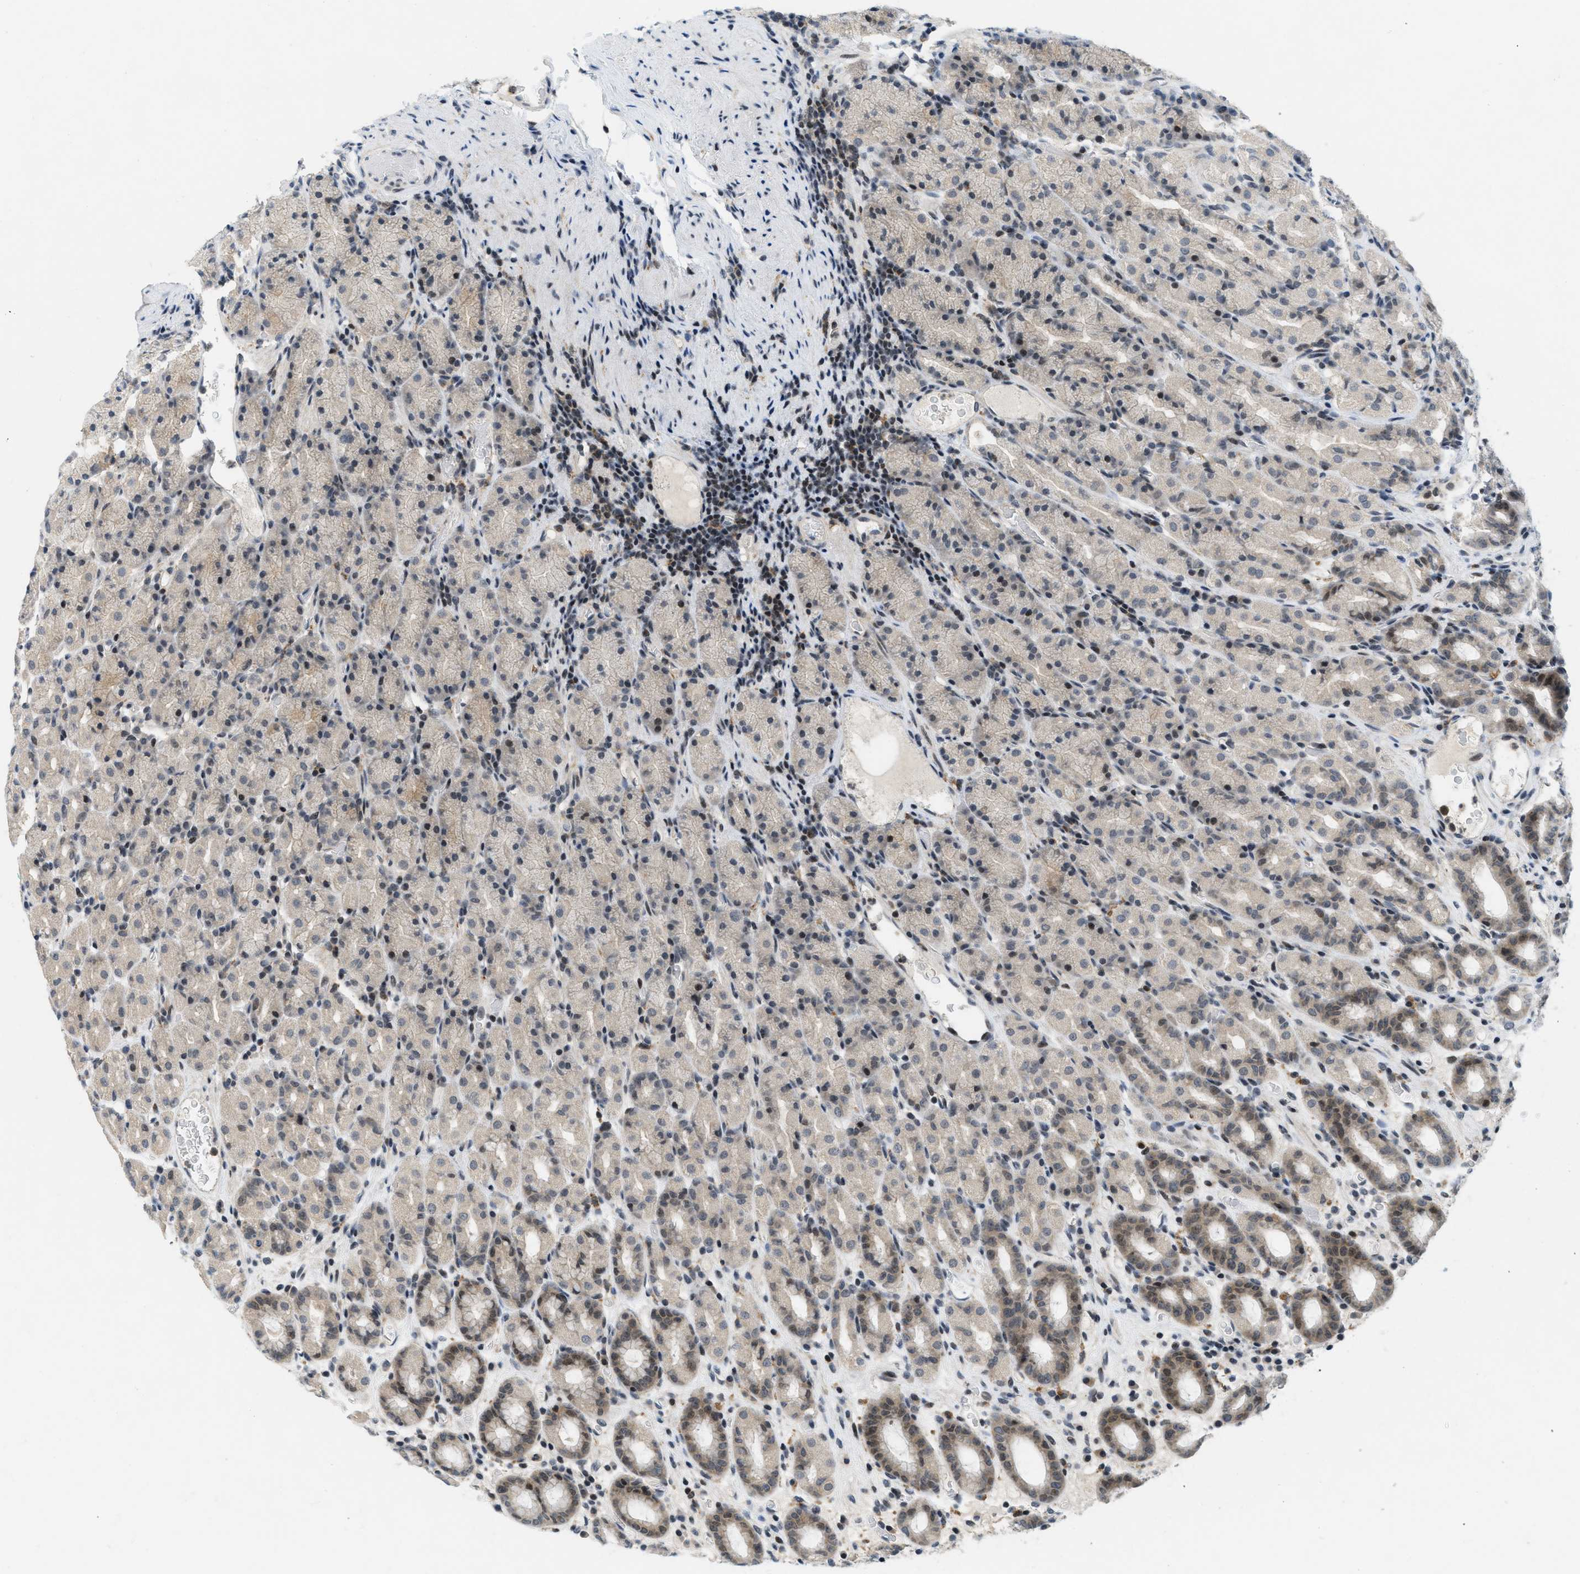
{"staining": {"intensity": "strong", "quantity": "<25%", "location": "cytoplasmic/membranous,nuclear"}, "tissue": "stomach", "cell_type": "Glandular cells", "image_type": "normal", "snomed": [{"axis": "morphology", "description": "Normal tissue, NOS"}, {"axis": "topography", "description": "Stomach, upper"}], "caption": "Benign stomach exhibits strong cytoplasmic/membranous,nuclear expression in approximately <25% of glandular cells, visualized by immunohistochemistry. Using DAB (3,3'-diaminobenzidine) (brown) and hematoxylin (blue) stains, captured at high magnification using brightfield microscopy.", "gene": "ING1", "patient": {"sex": "male", "age": 68}}